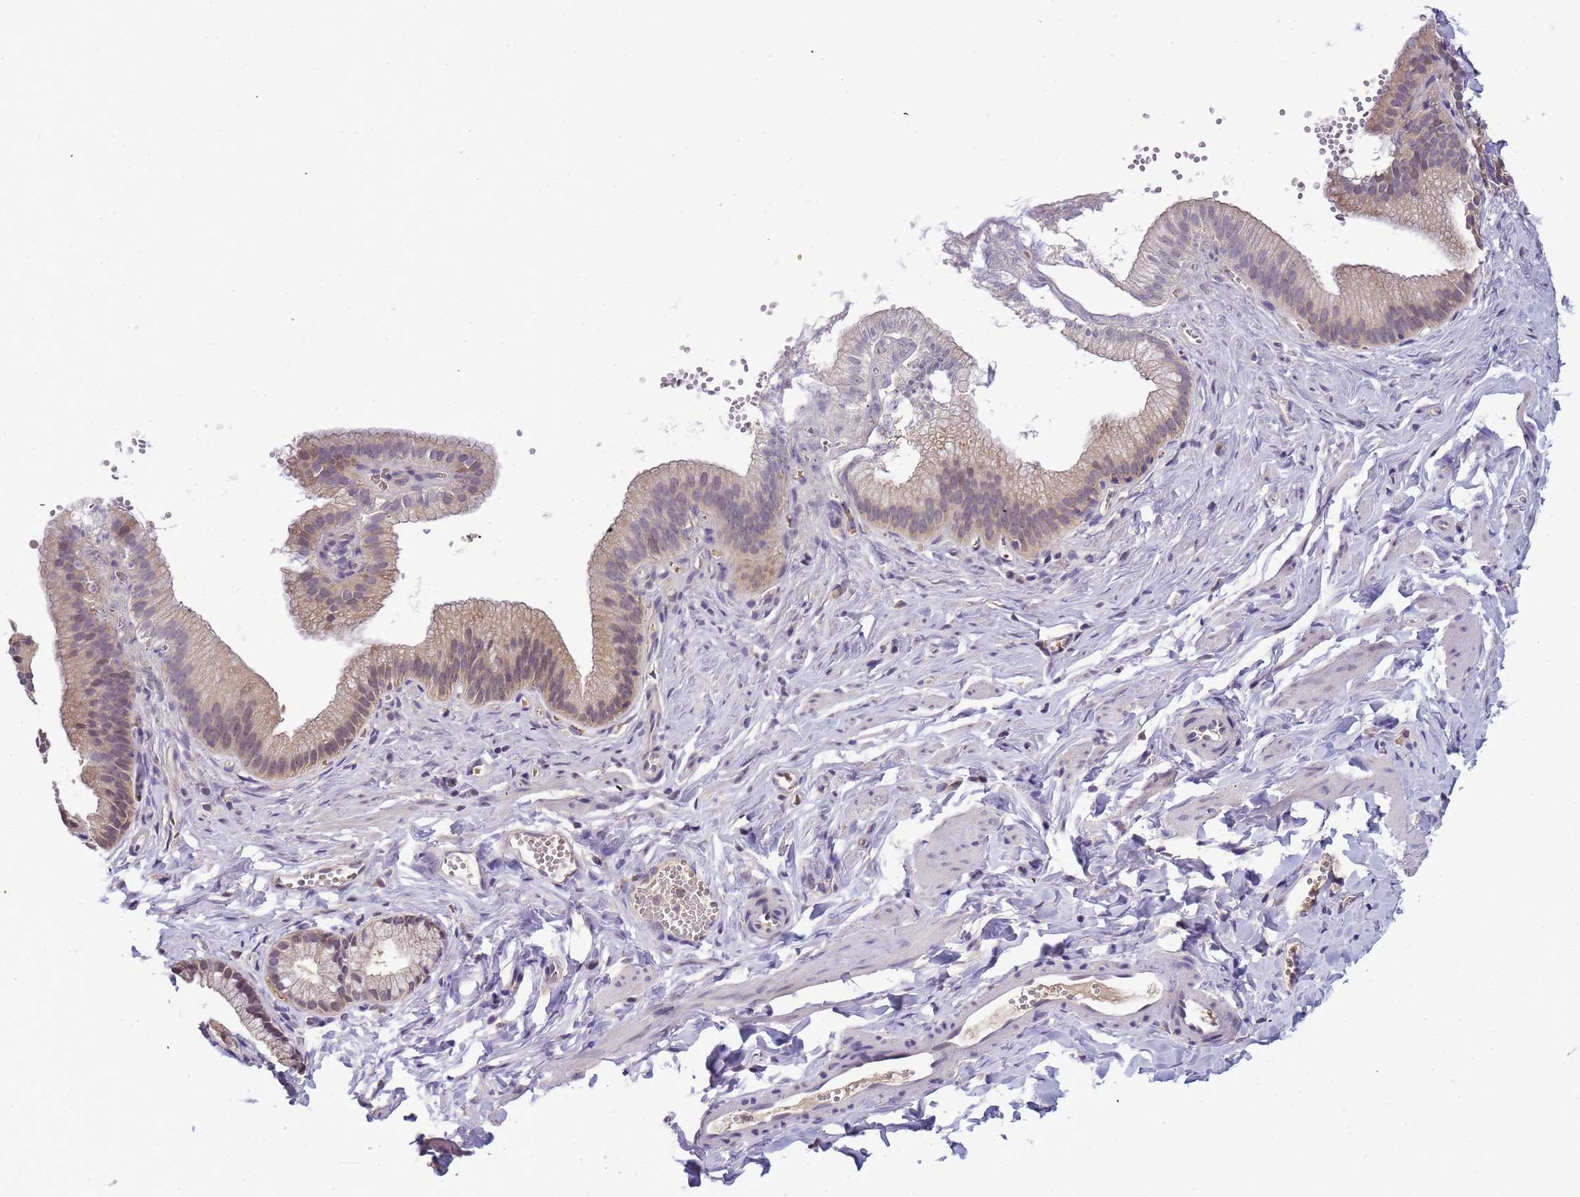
{"staining": {"intensity": "weak", "quantity": ">75%", "location": "nuclear"}, "tissue": "adipose tissue", "cell_type": "Adipocytes", "image_type": "normal", "snomed": [{"axis": "morphology", "description": "Normal tissue, NOS"}, {"axis": "topography", "description": "Gallbladder"}, {"axis": "topography", "description": "Peripheral nerve tissue"}], "caption": "Adipose tissue stained with immunohistochemistry exhibits weak nuclear staining in approximately >75% of adipocytes.", "gene": "CD53", "patient": {"sex": "male", "age": 38}}